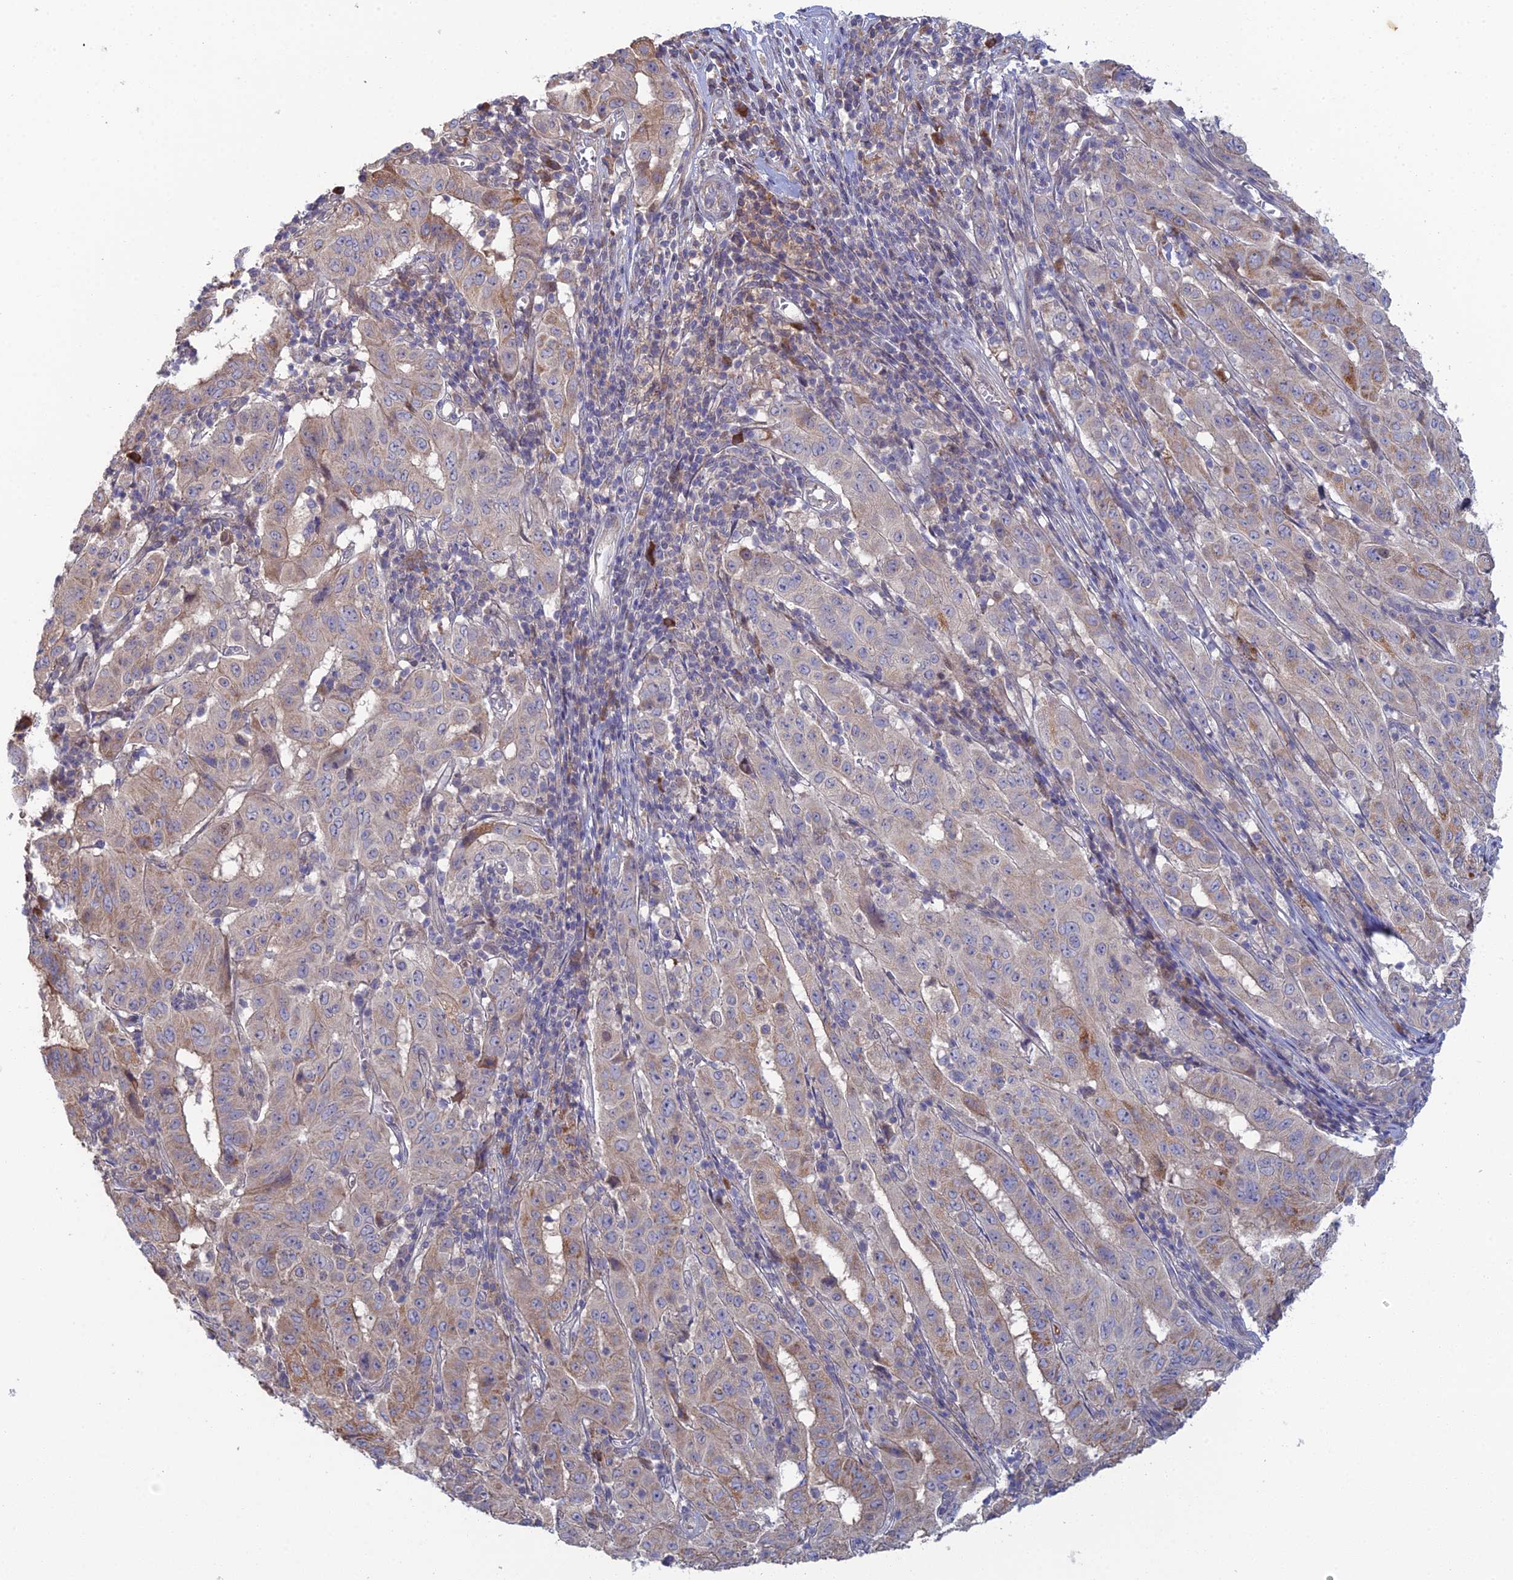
{"staining": {"intensity": "moderate", "quantity": "<25%", "location": "cytoplasmic/membranous"}, "tissue": "pancreatic cancer", "cell_type": "Tumor cells", "image_type": "cancer", "snomed": [{"axis": "morphology", "description": "Adenocarcinoma, NOS"}, {"axis": "topography", "description": "Pancreas"}], "caption": "The histopathology image shows immunohistochemical staining of pancreatic adenocarcinoma. There is moderate cytoplasmic/membranous expression is identified in approximately <25% of tumor cells. (DAB (3,3'-diaminobenzidine) IHC with brightfield microscopy, high magnification).", "gene": "ARL16", "patient": {"sex": "male", "age": 63}}